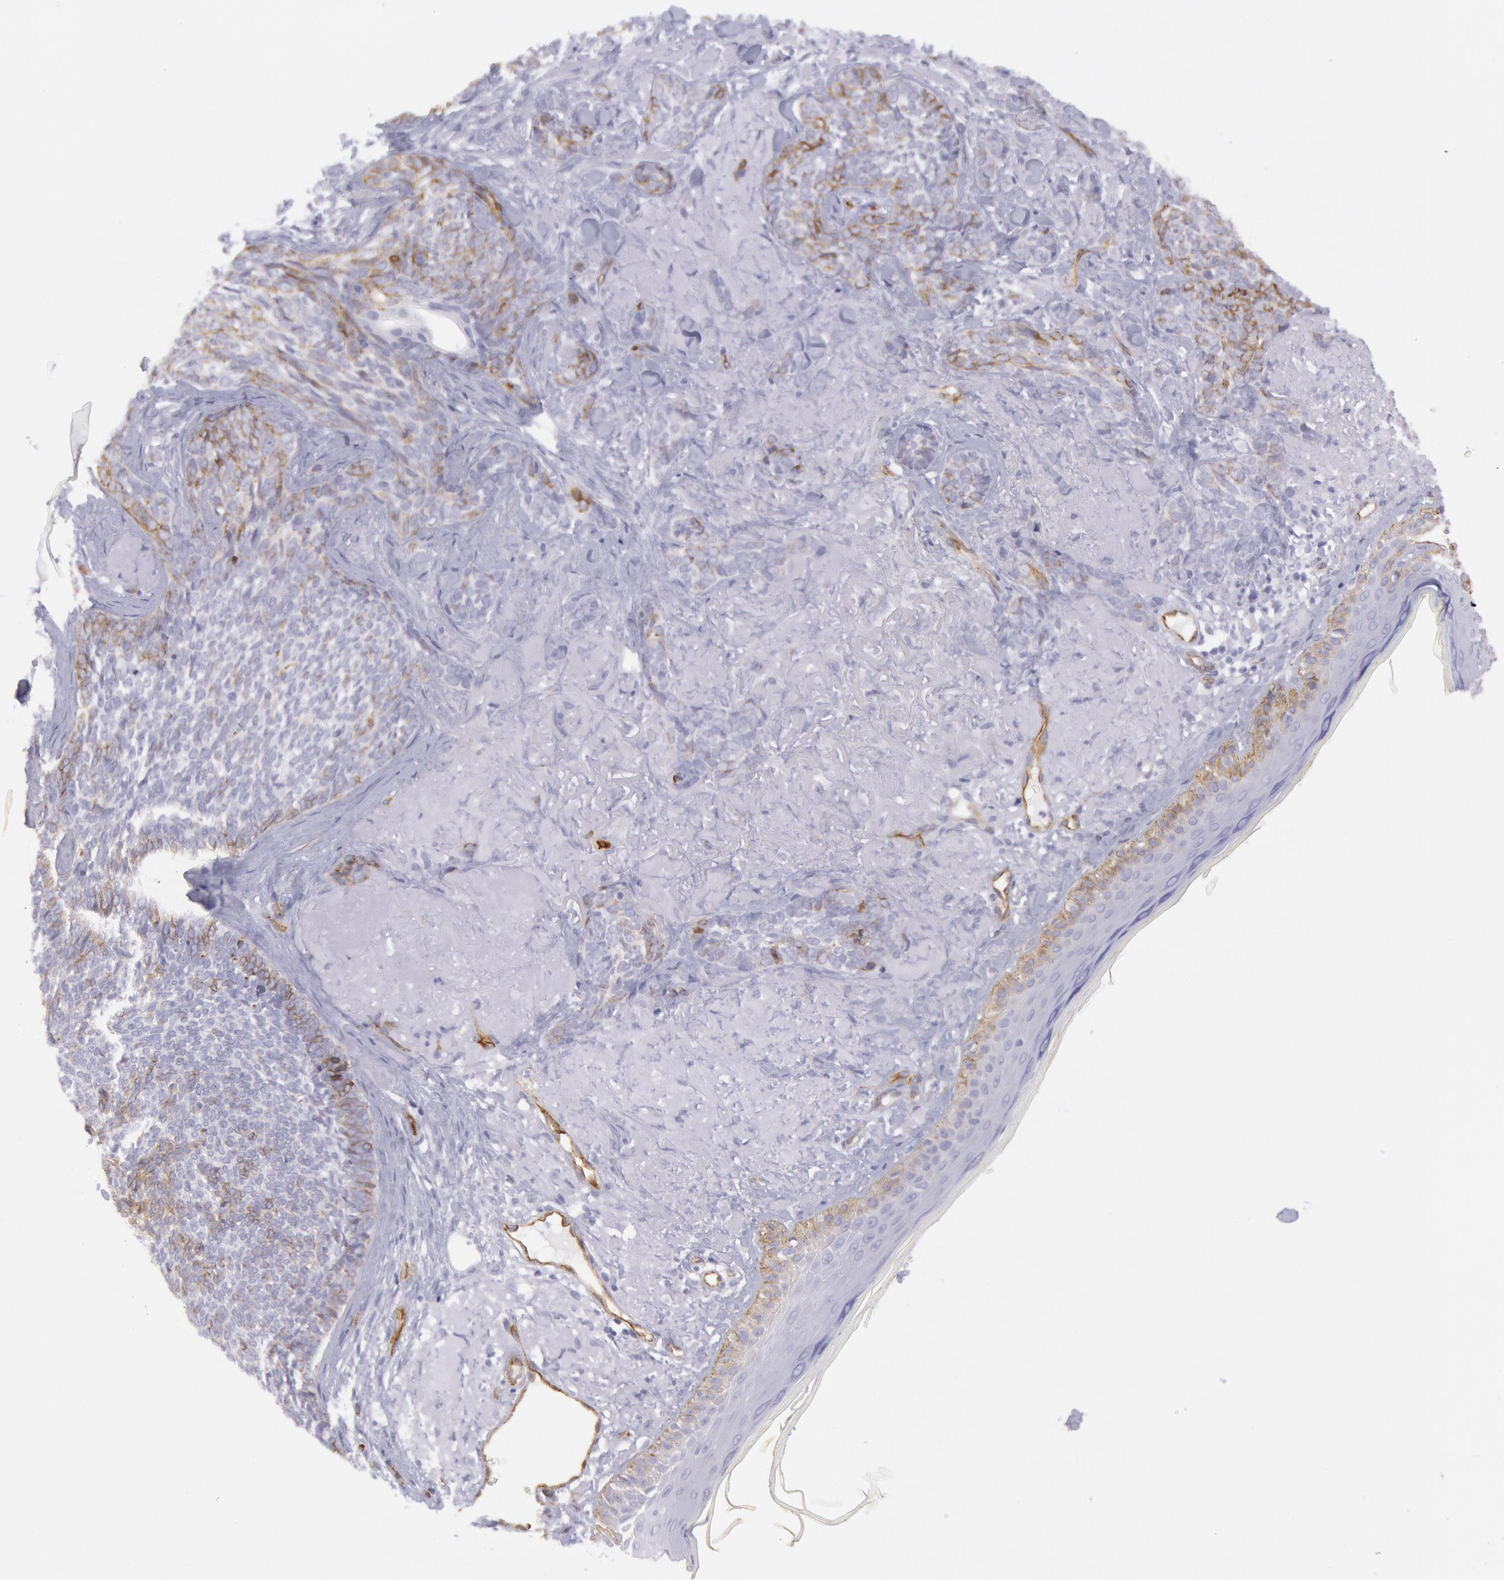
{"staining": {"intensity": "weak", "quantity": "<25%", "location": "cytoplasmic/membranous"}, "tissue": "skin cancer", "cell_type": "Tumor cells", "image_type": "cancer", "snomed": [{"axis": "morphology", "description": "Basal cell carcinoma"}, {"axis": "topography", "description": "Skin"}], "caption": "The photomicrograph reveals no significant staining in tumor cells of skin cancer (basal cell carcinoma).", "gene": "CDH13", "patient": {"sex": "female", "age": 81}}